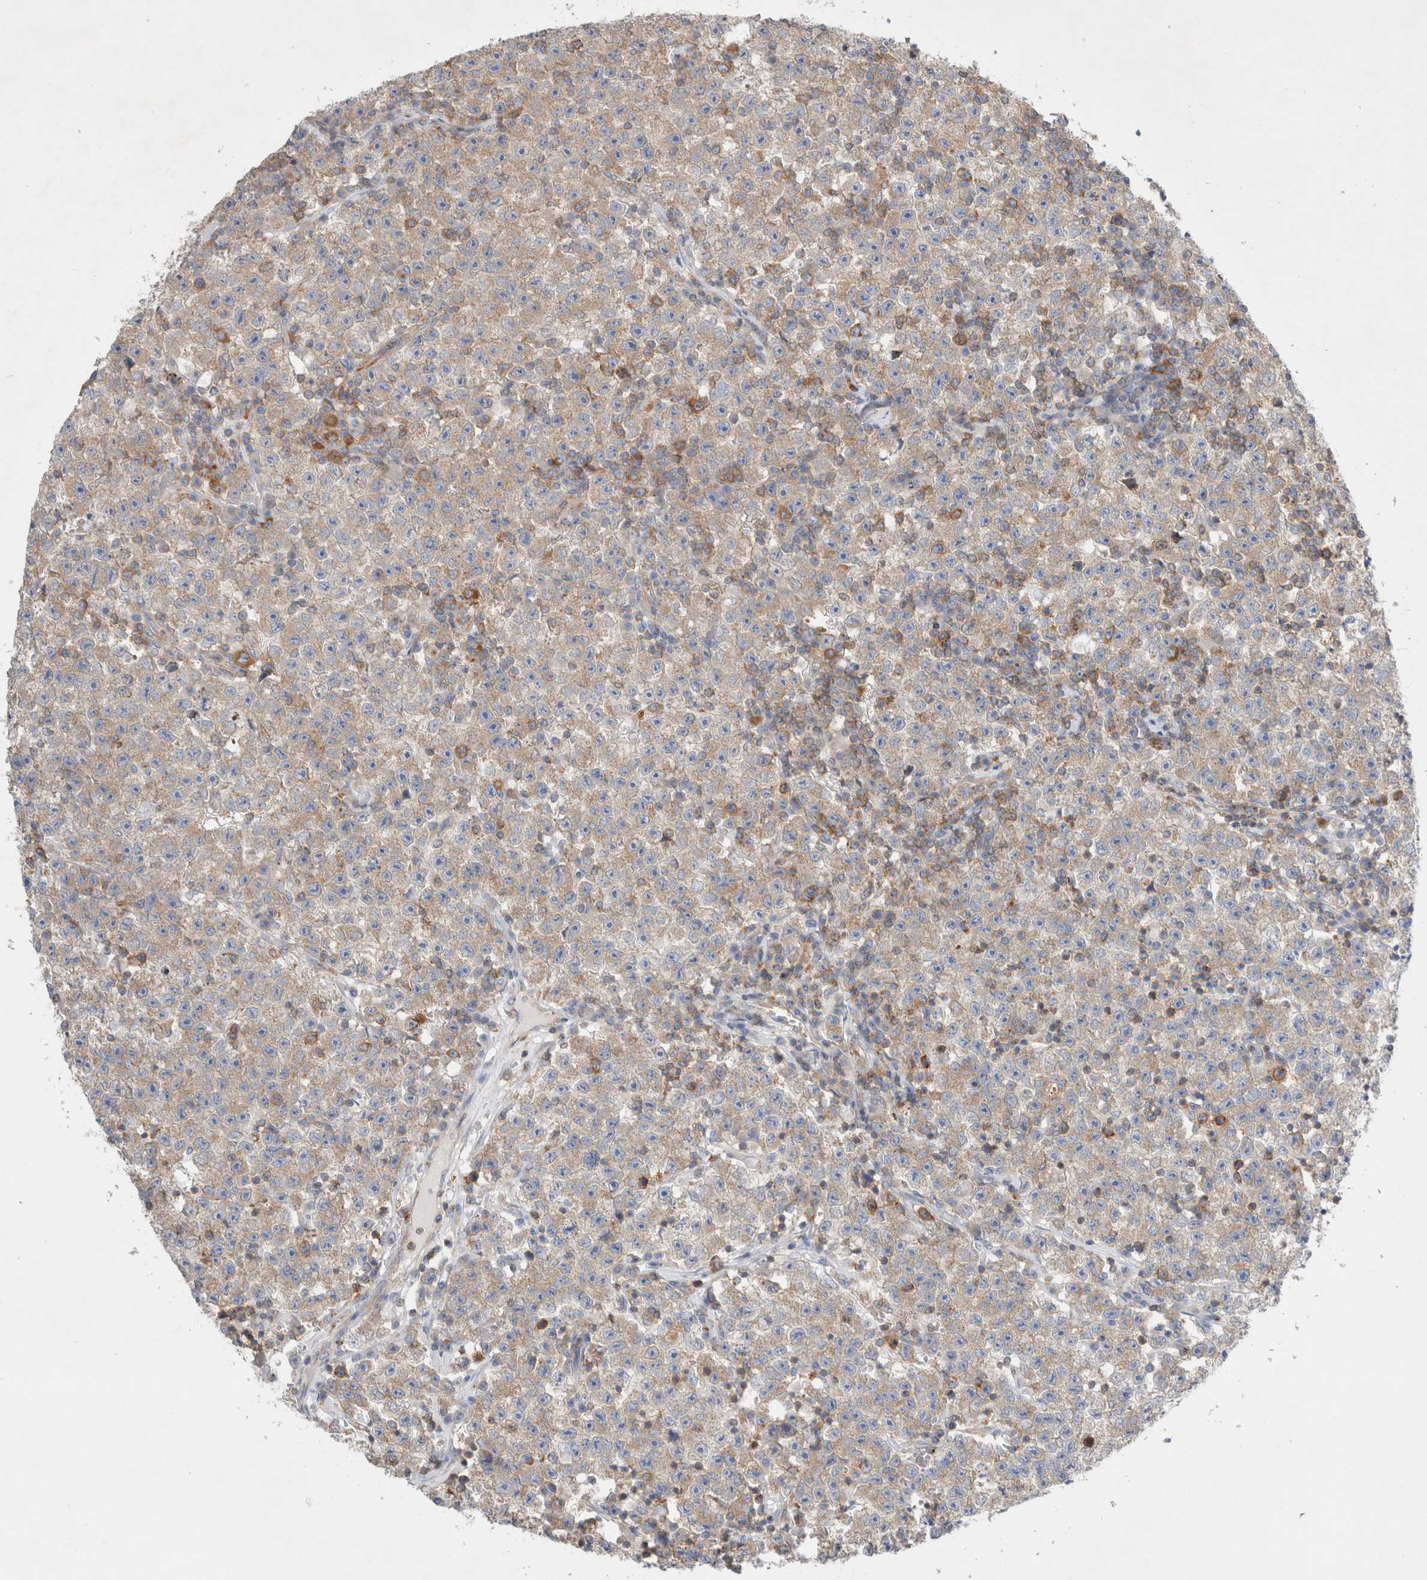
{"staining": {"intensity": "weak", "quantity": ">75%", "location": "cytoplasmic/membranous"}, "tissue": "testis cancer", "cell_type": "Tumor cells", "image_type": "cancer", "snomed": [{"axis": "morphology", "description": "Seminoma, NOS"}, {"axis": "topography", "description": "Testis"}], "caption": "Seminoma (testis) stained with a protein marker displays weak staining in tumor cells.", "gene": "ZNF23", "patient": {"sex": "male", "age": 22}}